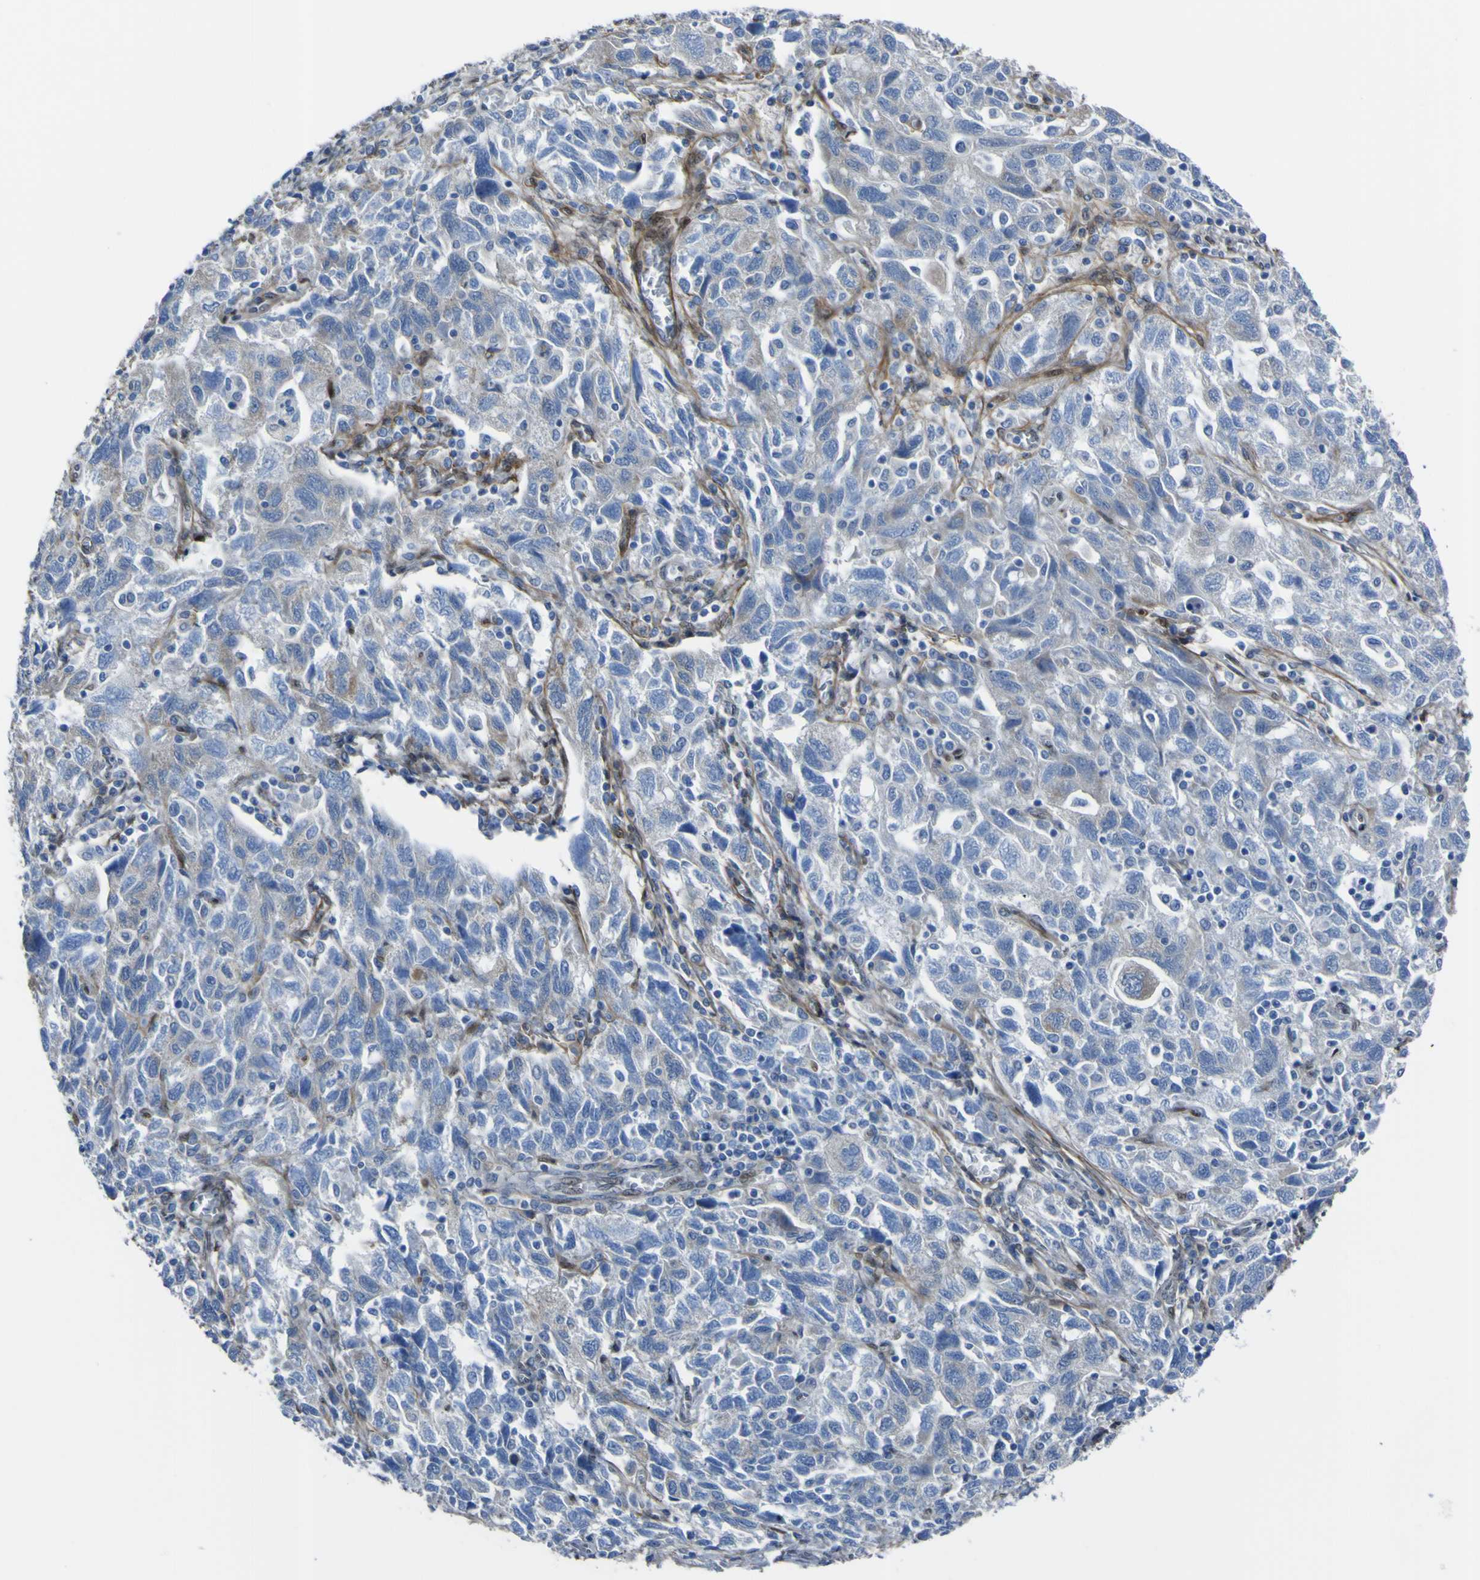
{"staining": {"intensity": "moderate", "quantity": "25%-75%", "location": "cytoplasmic/membranous"}, "tissue": "ovarian cancer", "cell_type": "Tumor cells", "image_type": "cancer", "snomed": [{"axis": "morphology", "description": "Carcinoma, NOS"}, {"axis": "morphology", "description": "Cystadenocarcinoma, serous, NOS"}, {"axis": "topography", "description": "Ovary"}], "caption": "Ovarian cancer stained with immunohistochemistry reveals moderate cytoplasmic/membranous positivity in about 25%-75% of tumor cells. (brown staining indicates protein expression, while blue staining denotes nuclei).", "gene": "LRRN1", "patient": {"sex": "female", "age": 69}}